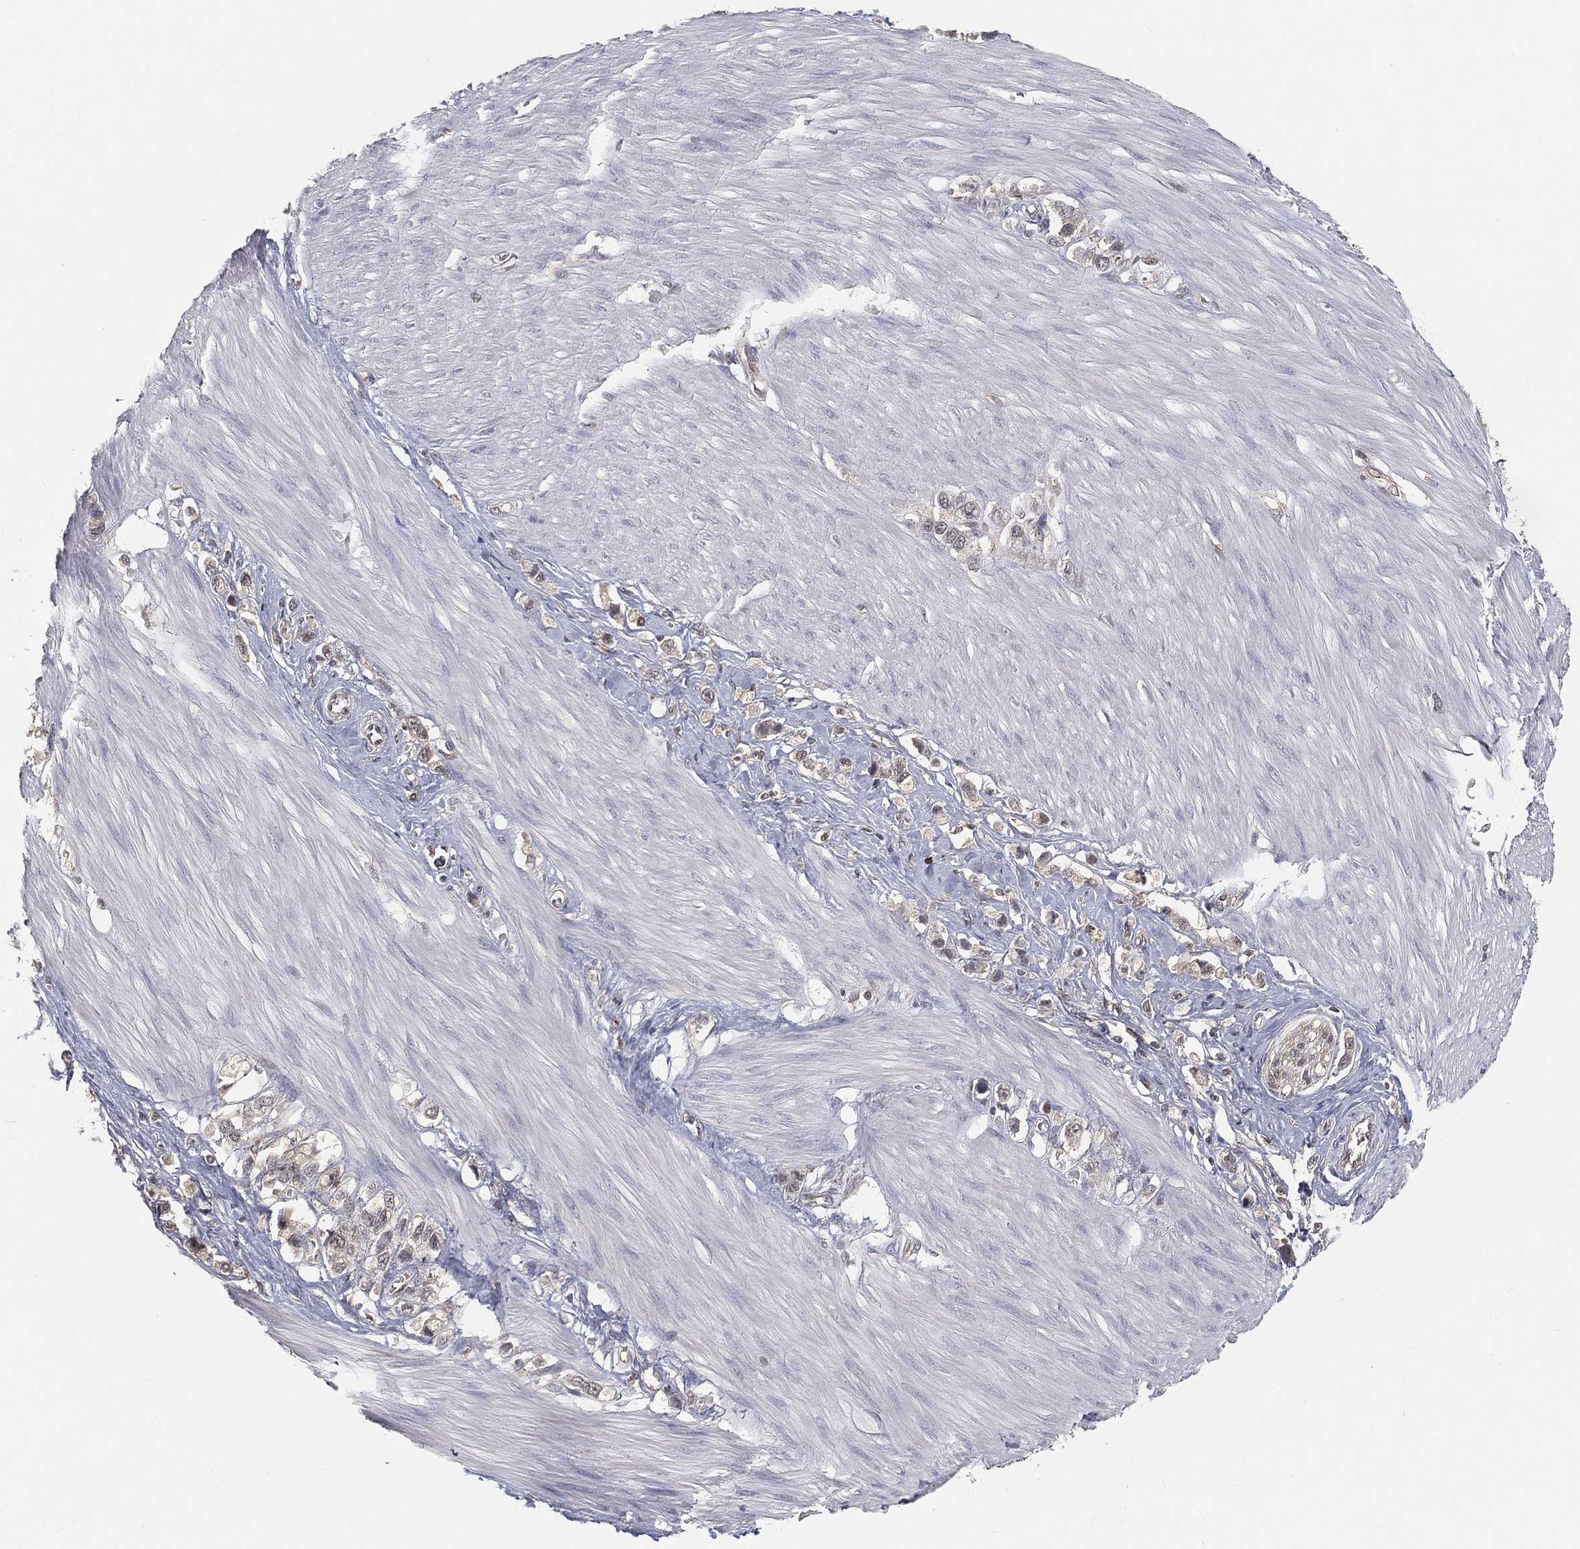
{"staining": {"intensity": "weak", "quantity": "<25%", "location": "cytoplasmic/membranous"}, "tissue": "stomach cancer", "cell_type": "Tumor cells", "image_type": "cancer", "snomed": [{"axis": "morphology", "description": "Normal tissue, NOS"}, {"axis": "morphology", "description": "Adenocarcinoma, NOS"}, {"axis": "morphology", "description": "Adenocarcinoma, High grade"}, {"axis": "topography", "description": "Stomach, upper"}, {"axis": "topography", "description": "Stomach"}], "caption": "DAB (3,3'-diaminobenzidine) immunohistochemical staining of stomach cancer (adenocarcinoma) shows no significant positivity in tumor cells.", "gene": "MAPK1", "patient": {"sex": "female", "age": 65}}